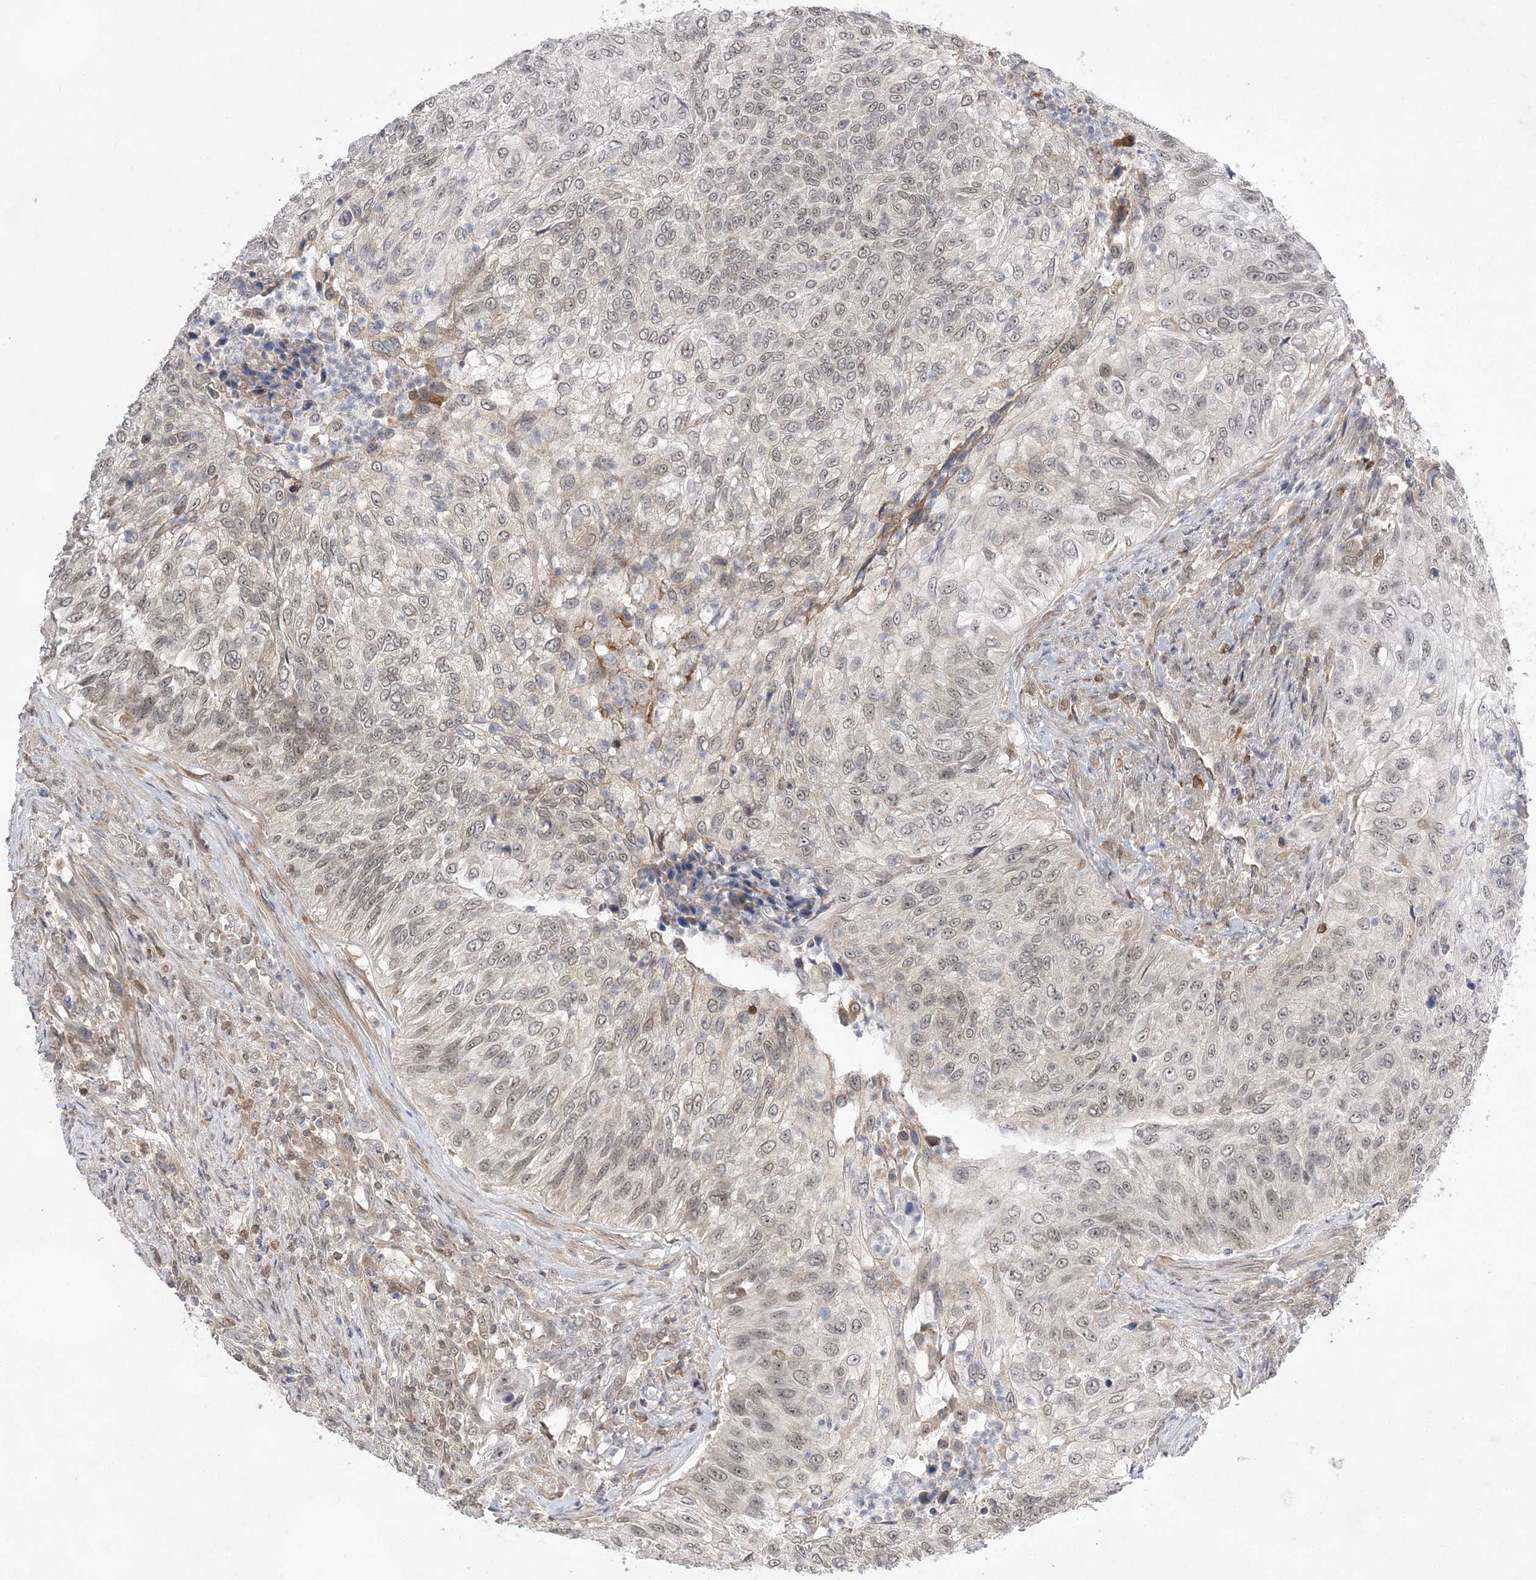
{"staining": {"intensity": "weak", "quantity": "25%-75%", "location": "nuclear"}, "tissue": "urothelial cancer", "cell_type": "Tumor cells", "image_type": "cancer", "snomed": [{"axis": "morphology", "description": "Urothelial carcinoma, High grade"}, {"axis": "topography", "description": "Urinary bladder"}], "caption": "High-power microscopy captured an immunohistochemistry histopathology image of urothelial carcinoma (high-grade), revealing weak nuclear staining in about 25%-75% of tumor cells. (brown staining indicates protein expression, while blue staining denotes nuclei).", "gene": "TMEM132B", "patient": {"sex": "female", "age": 60}}